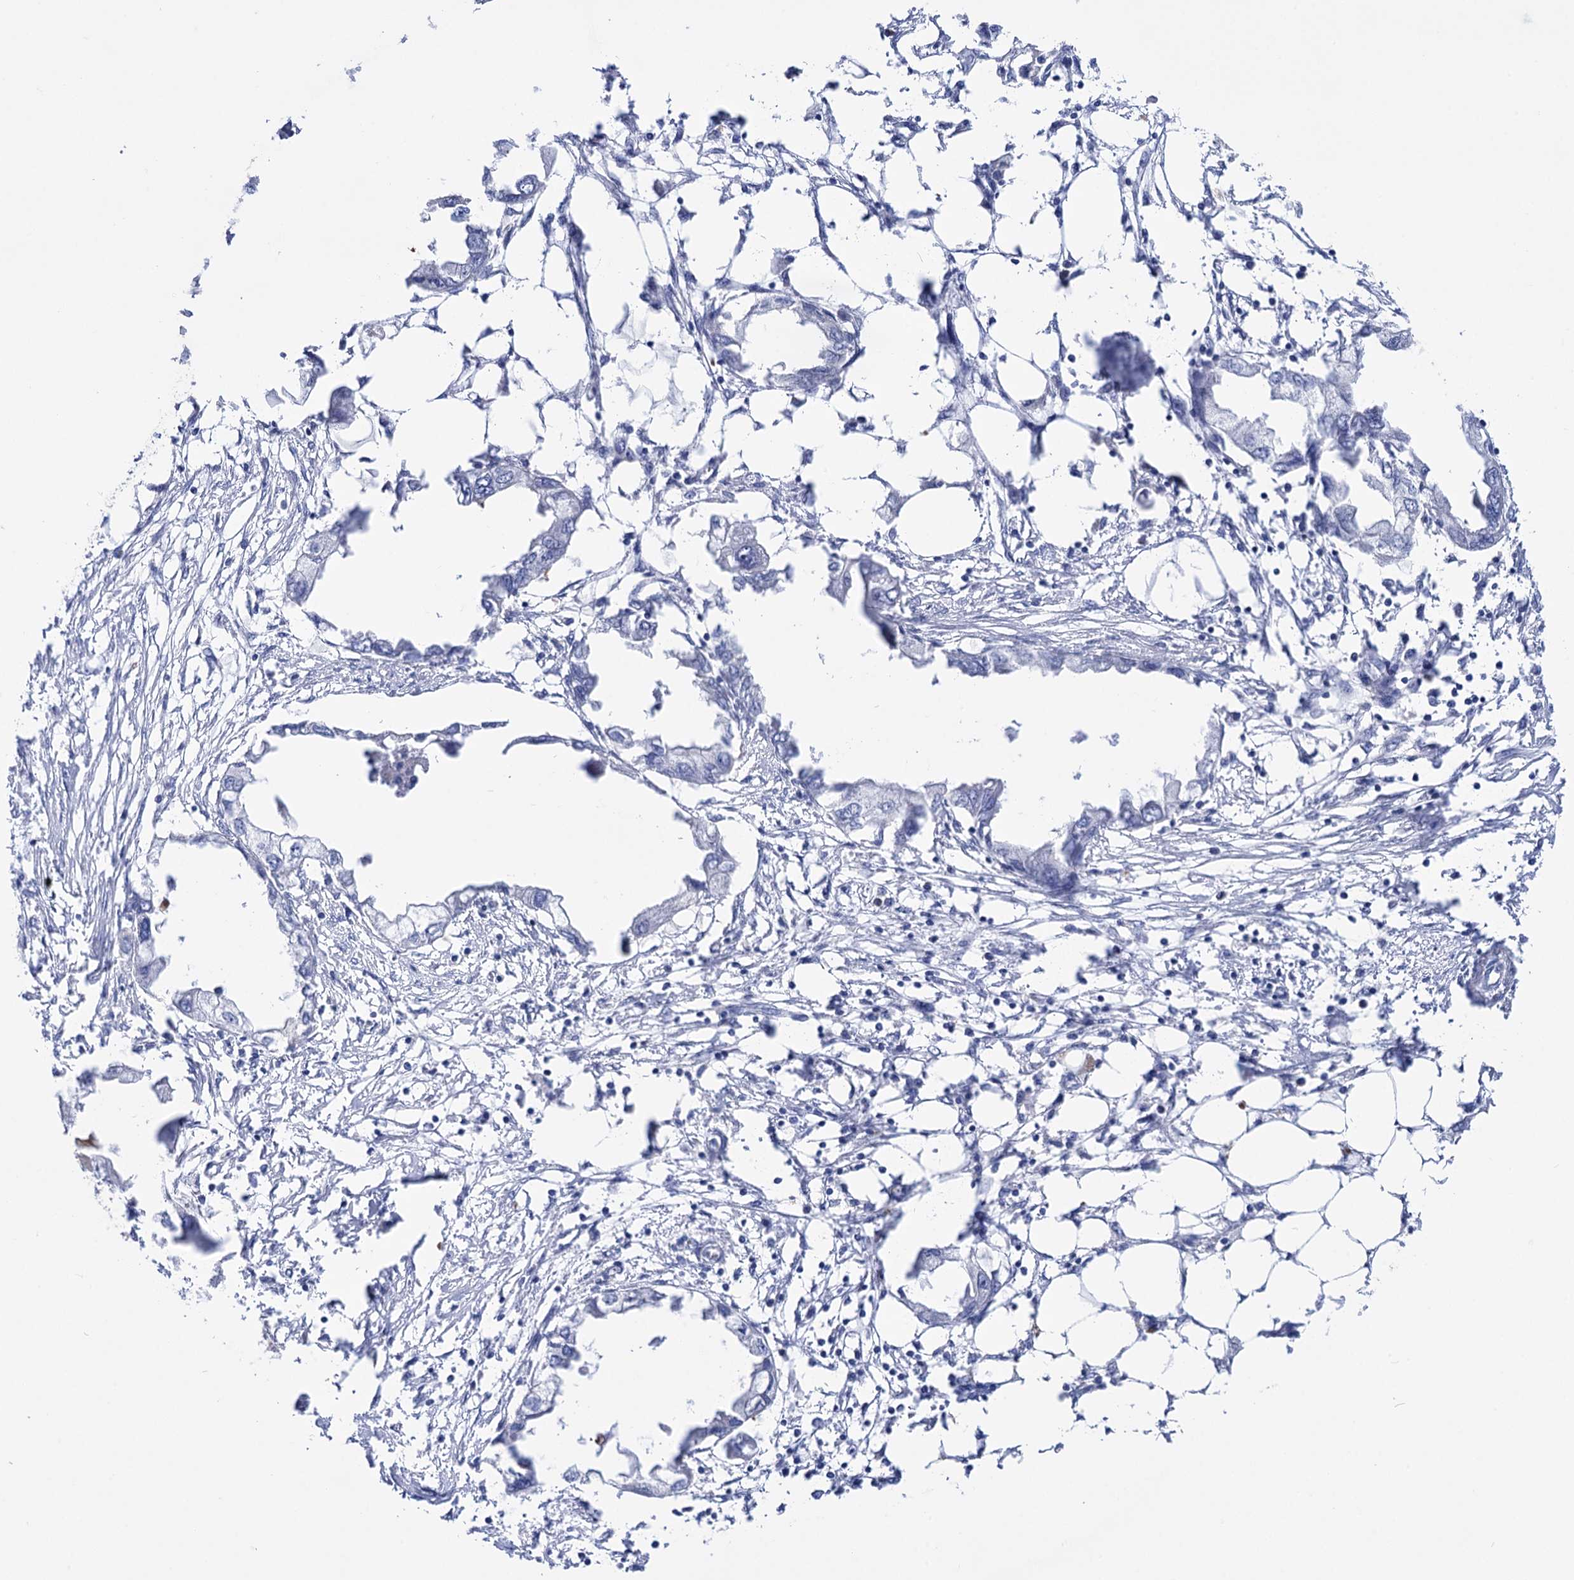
{"staining": {"intensity": "negative", "quantity": "none", "location": "none"}, "tissue": "endometrial cancer", "cell_type": "Tumor cells", "image_type": "cancer", "snomed": [{"axis": "morphology", "description": "Adenocarcinoma, NOS"}, {"axis": "morphology", "description": "Adenocarcinoma, metastatic, NOS"}, {"axis": "topography", "description": "Adipose tissue"}, {"axis": "topography", "description": "Endometrium"}], "caption": "Immunohistochemistry (IHC) micrograph of neoplastic tissue: endometrial cancer (adenocarcinoma) stained with DAB demonstrates no significant protein expression in tumor cells. (DAB (3,3'-diaminobenzidine) immunohistochemistry visualized using brightfield microscopy, high magnification).", "gene": "BBS4", "patient": {"sex": "female", "age": 67}}